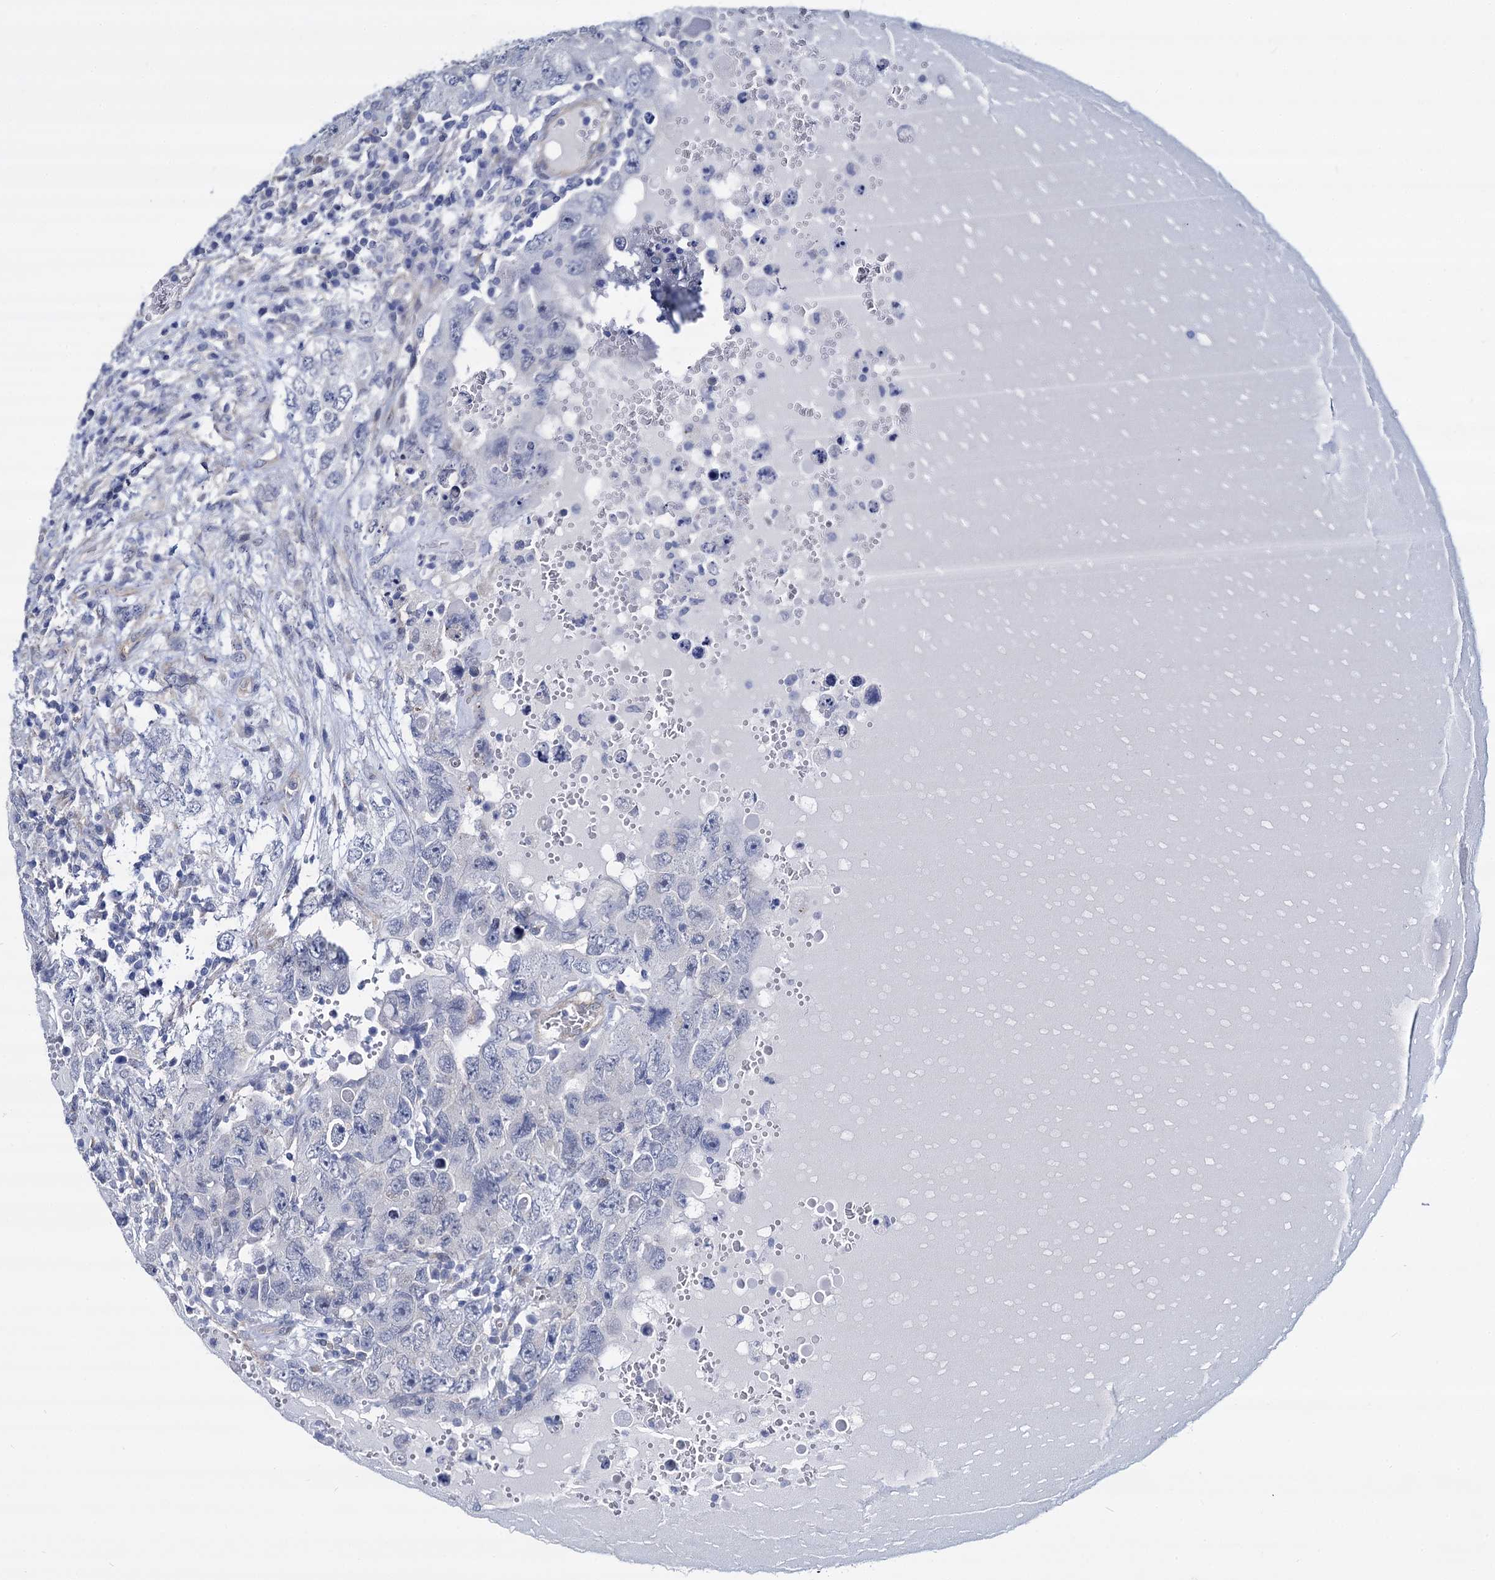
{"staining": {"intensity": "negative", "quantity": "none", "location": "none"}, "tissue": "testis cancer", "cell_type": "Tumor cells", "image_type": "cancer", "snomed": [{"axis": "morphology", "description": "Carcinoma, Embryonal, NOS"}, {"axis": "topography", "description": "Testis"}], "caption": "High magnification brightfield microscopy of testis cancer stained with DAB (brown) and counterstained with hematoxylin (blue): tumor cells show no significant staining. The staining was performed using DAB (3,3'-diaminobenzidine) to visualize the protein expression in brown, while the nuclei were stained in blue with hematoxylin (Magnification: 20x).", "gene": "STXBP1", "patient": {"sex": "male", "age": 26}}